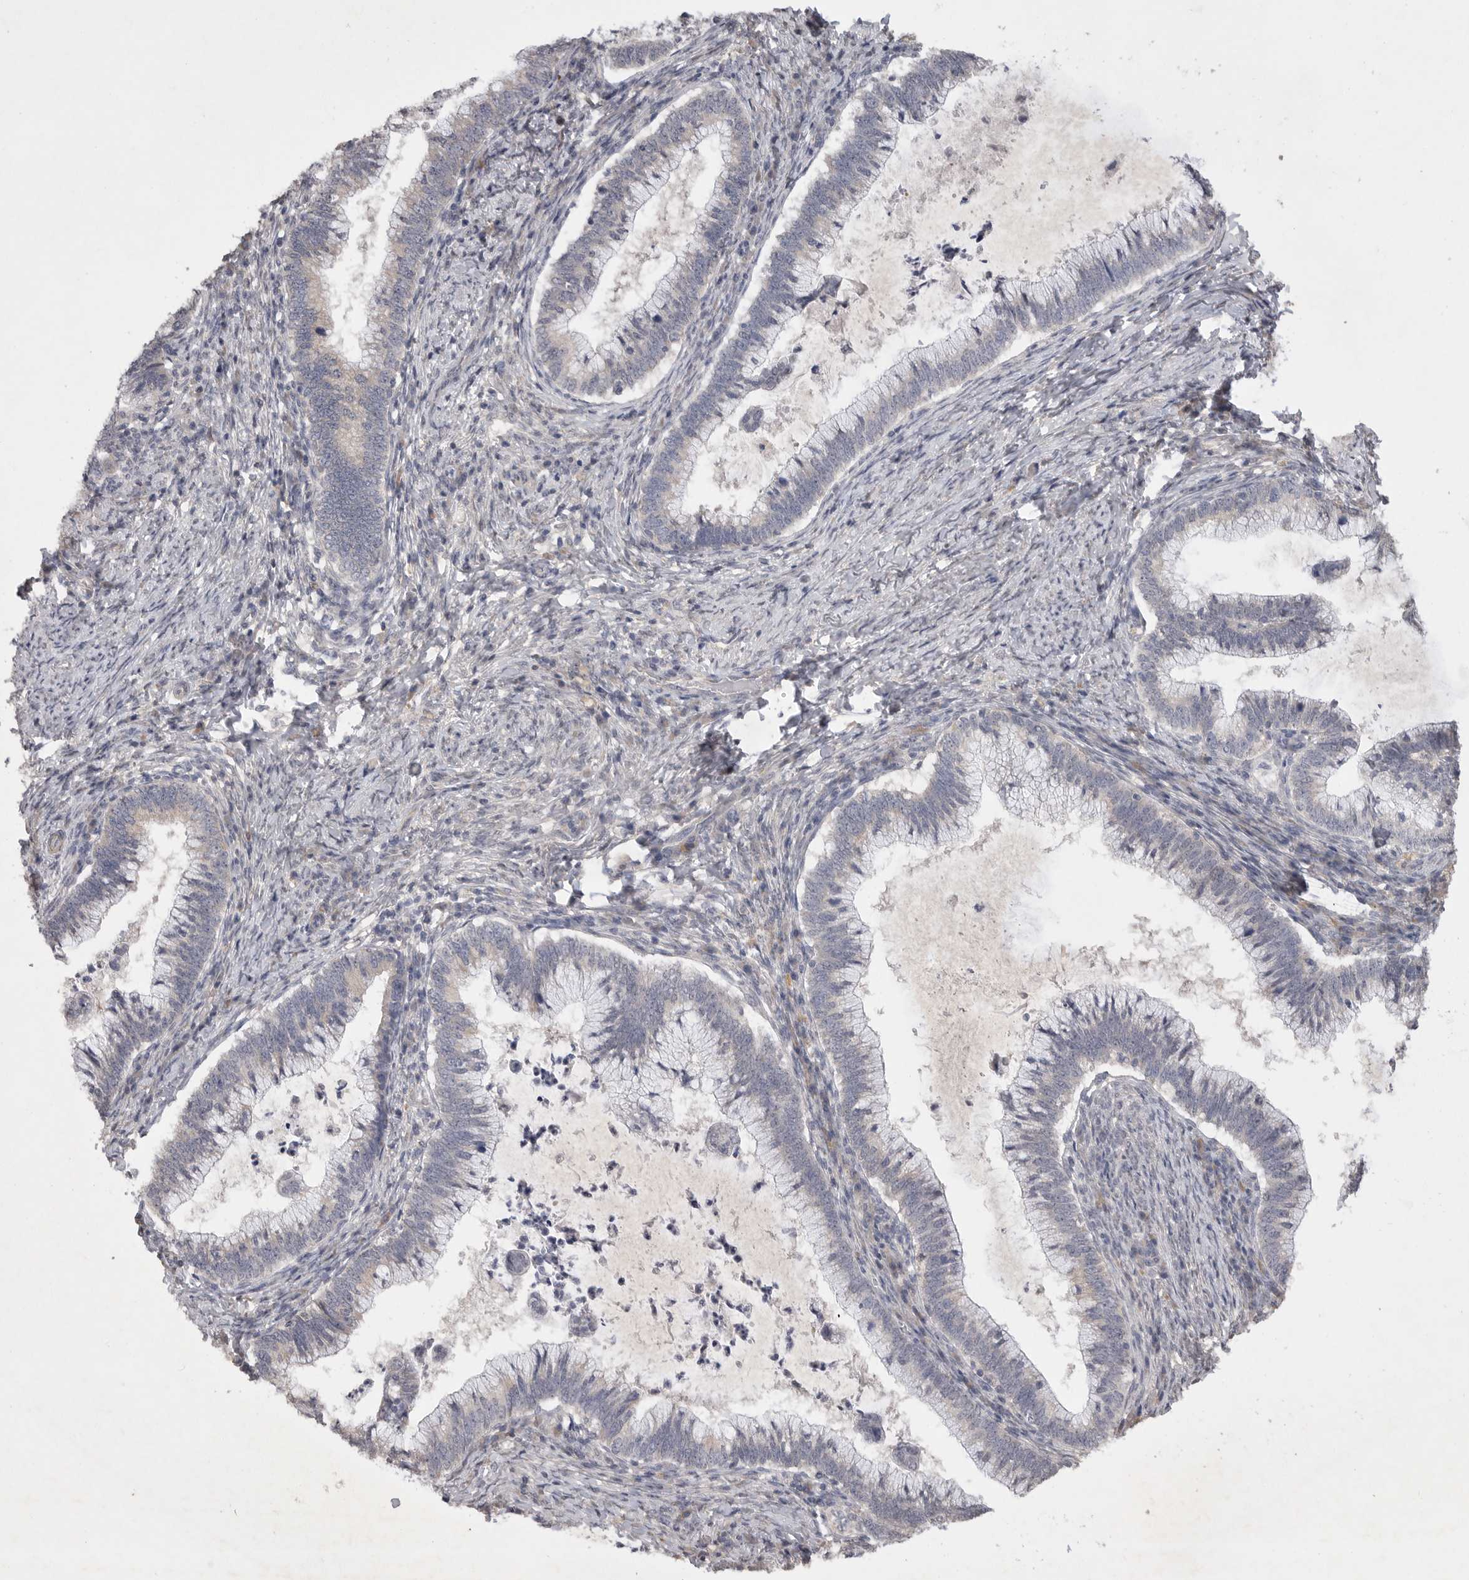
{"staining": {"intensity": "negative", "quantity": "none", "location": "none"}, "tissue": "cervical cancer", "cell_type": "Tumor cells", "image_type": "cancer", "snomed": [{"axis": "morphology", "description": "Adenocarcinoma, NOS"}, {"axis": "topography", "description": "Cervix"}], "caption": "An immunohistochemistry (IHC) histopathology image of cervical adenocarcinoma is shown. There is no staining in tumor cells of cervical adenocarcinoma.", "gene": "EDEM3", "patient": {"sex": "female", "age": 36}}